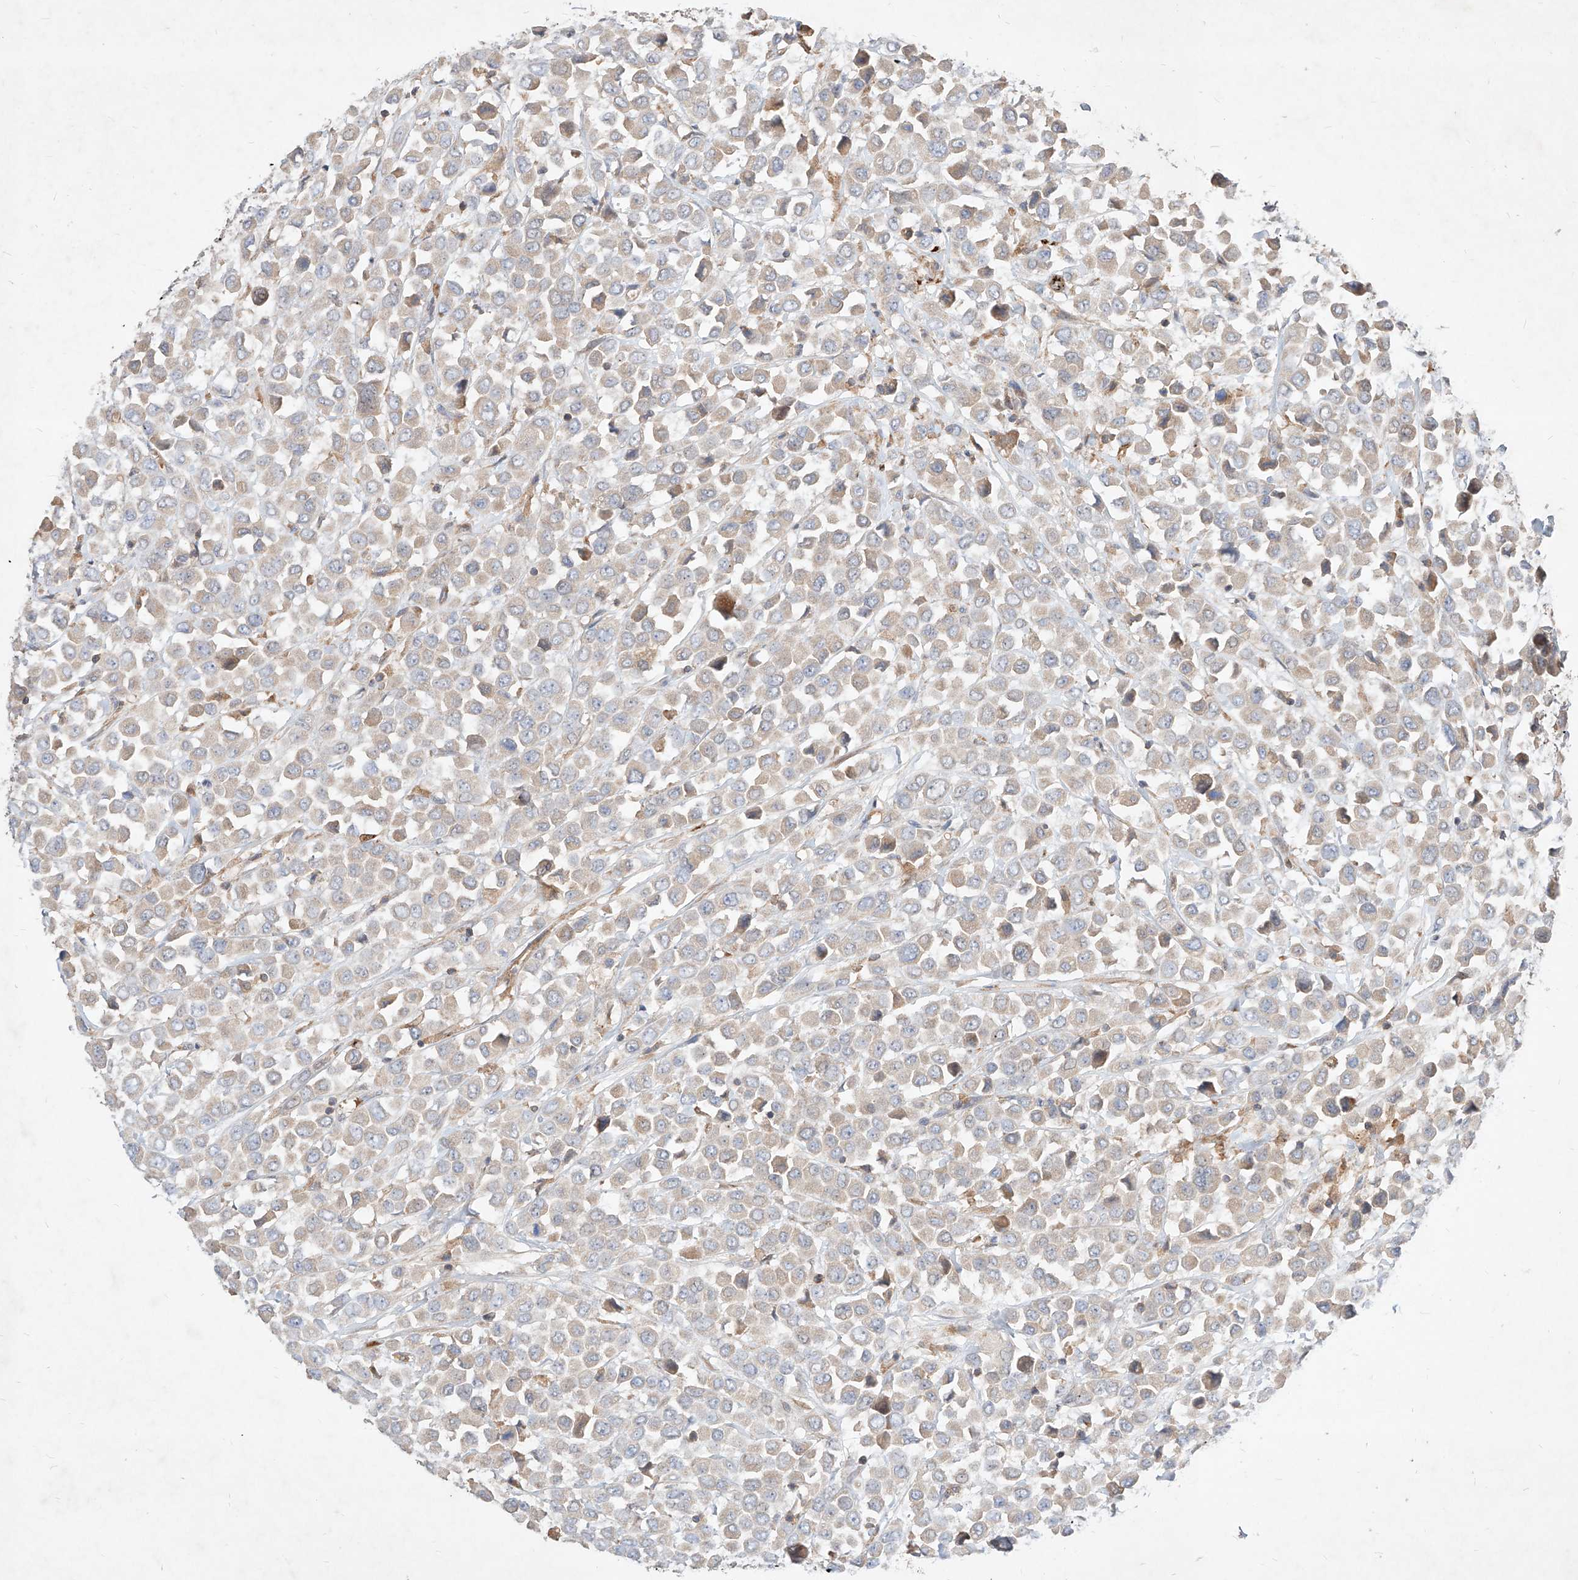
{"staining": {"intensity": "weak", "quantity": "25%-75%", "location": "cytoplasmic/membranous"}, "tissue": "breast cancer", "cell_type": "Tumor cells", "image_type": "cancer", "snomed": [{"axis": "morphology", "description": "Duct carcinoma"}, {"axis": "topography", "description": "Breast"}], "caption": "Immunohistochemical staining of breast infiltrating ductal carcinoma reveals weak cytoplasmic/membranous protein expression in approximately 25%-75% of tumor cells.", "gene": "TSNAX", "patient": {"sex": "female", "age": 61}}